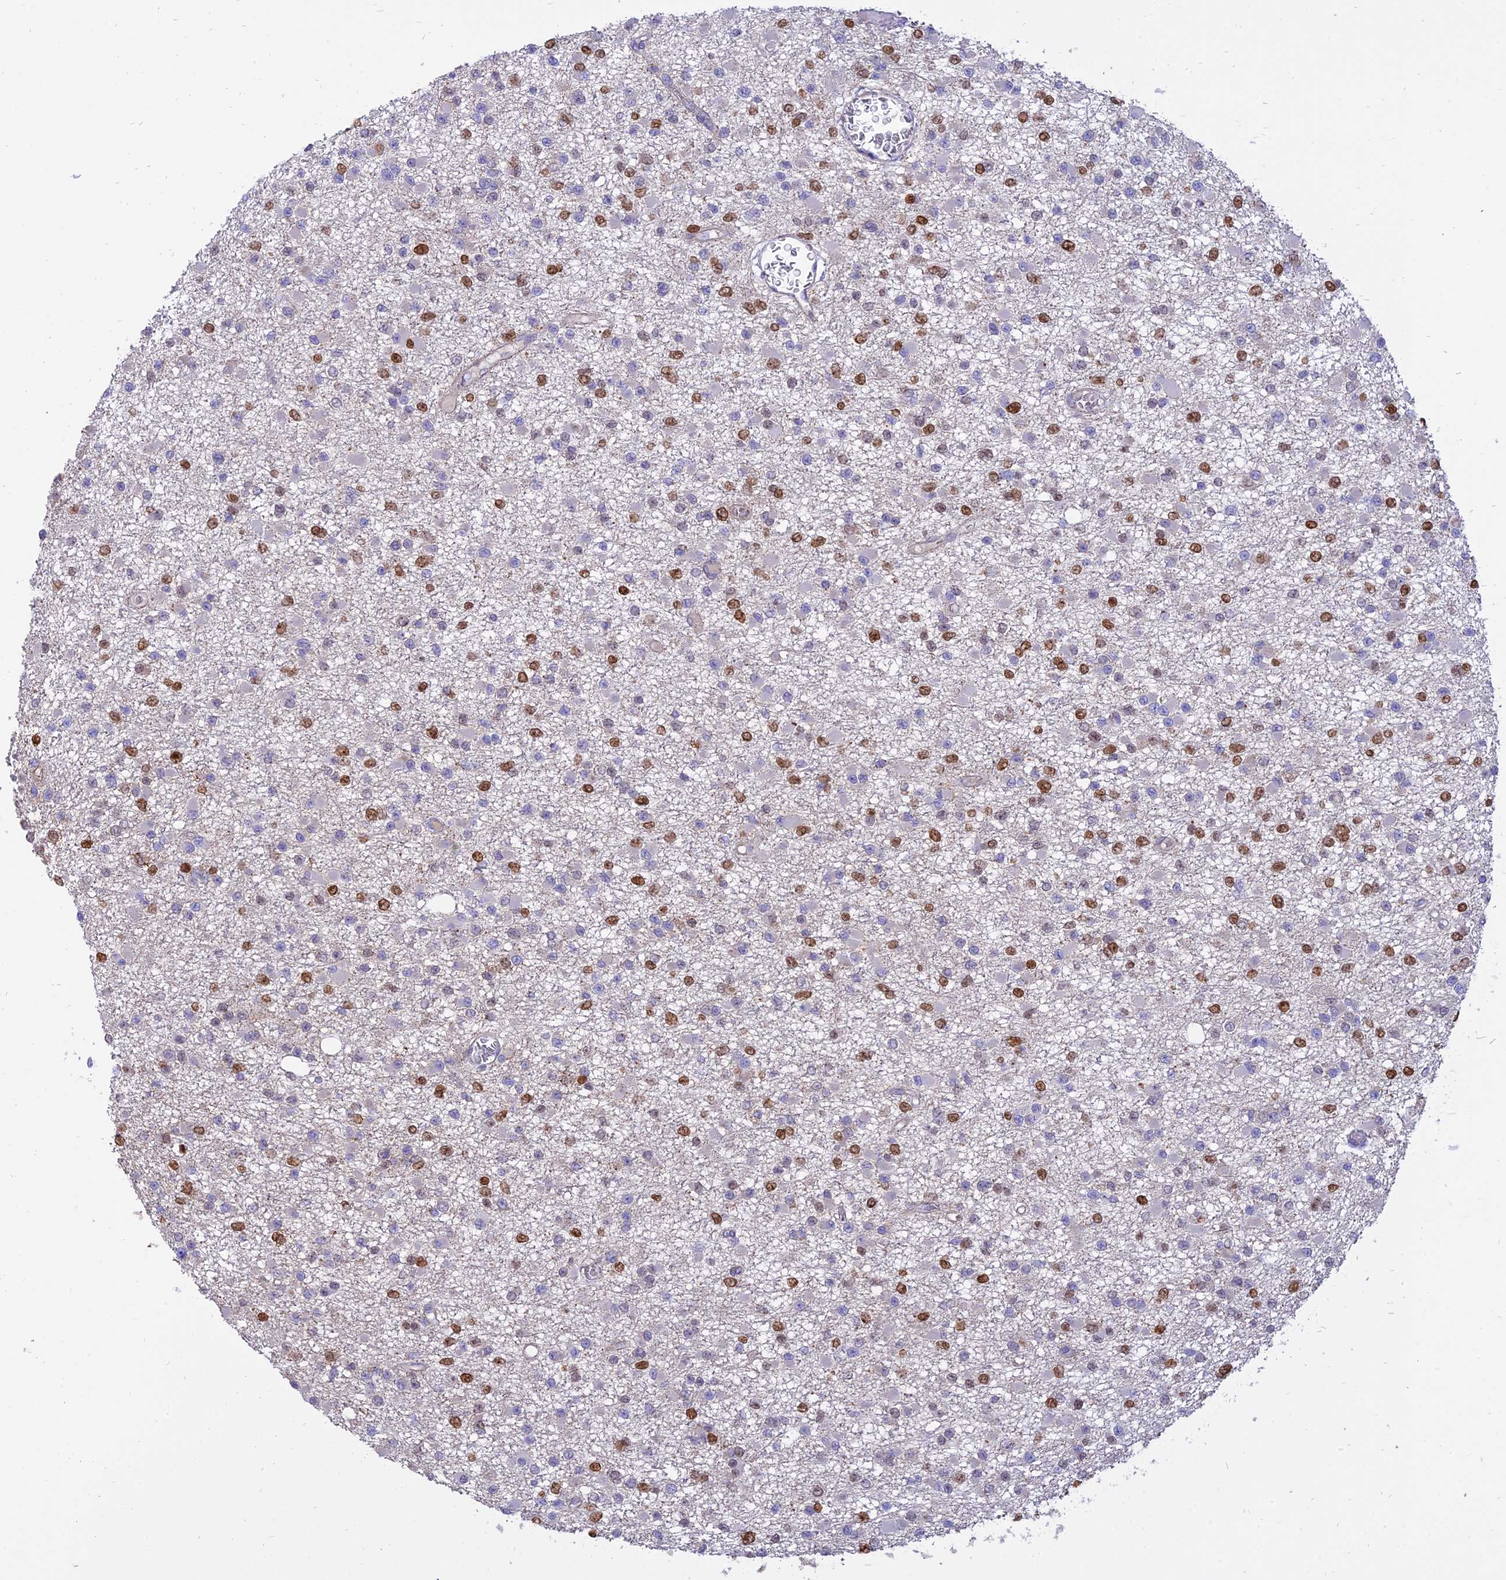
{"staining": {"intensity": "strong", "quantity": "<25%", "location": "nuclear"}, "tissue": "glioma", "cell_type": "Tumor cells", "image_type": "cancer", "snomed": [{"axis": "morphology", "description": "Glioma, malignant, Low grade"}, {"axis": "topography", "description": "Brain"}], "caption": "Malignant glioma (low-grade) tissue displays strong nuclear staining in about <25% of tumor cells, visualized by immunohistochemistry.", "gene": "CENPV", "patient": {"sex": "female", "age": 22}}